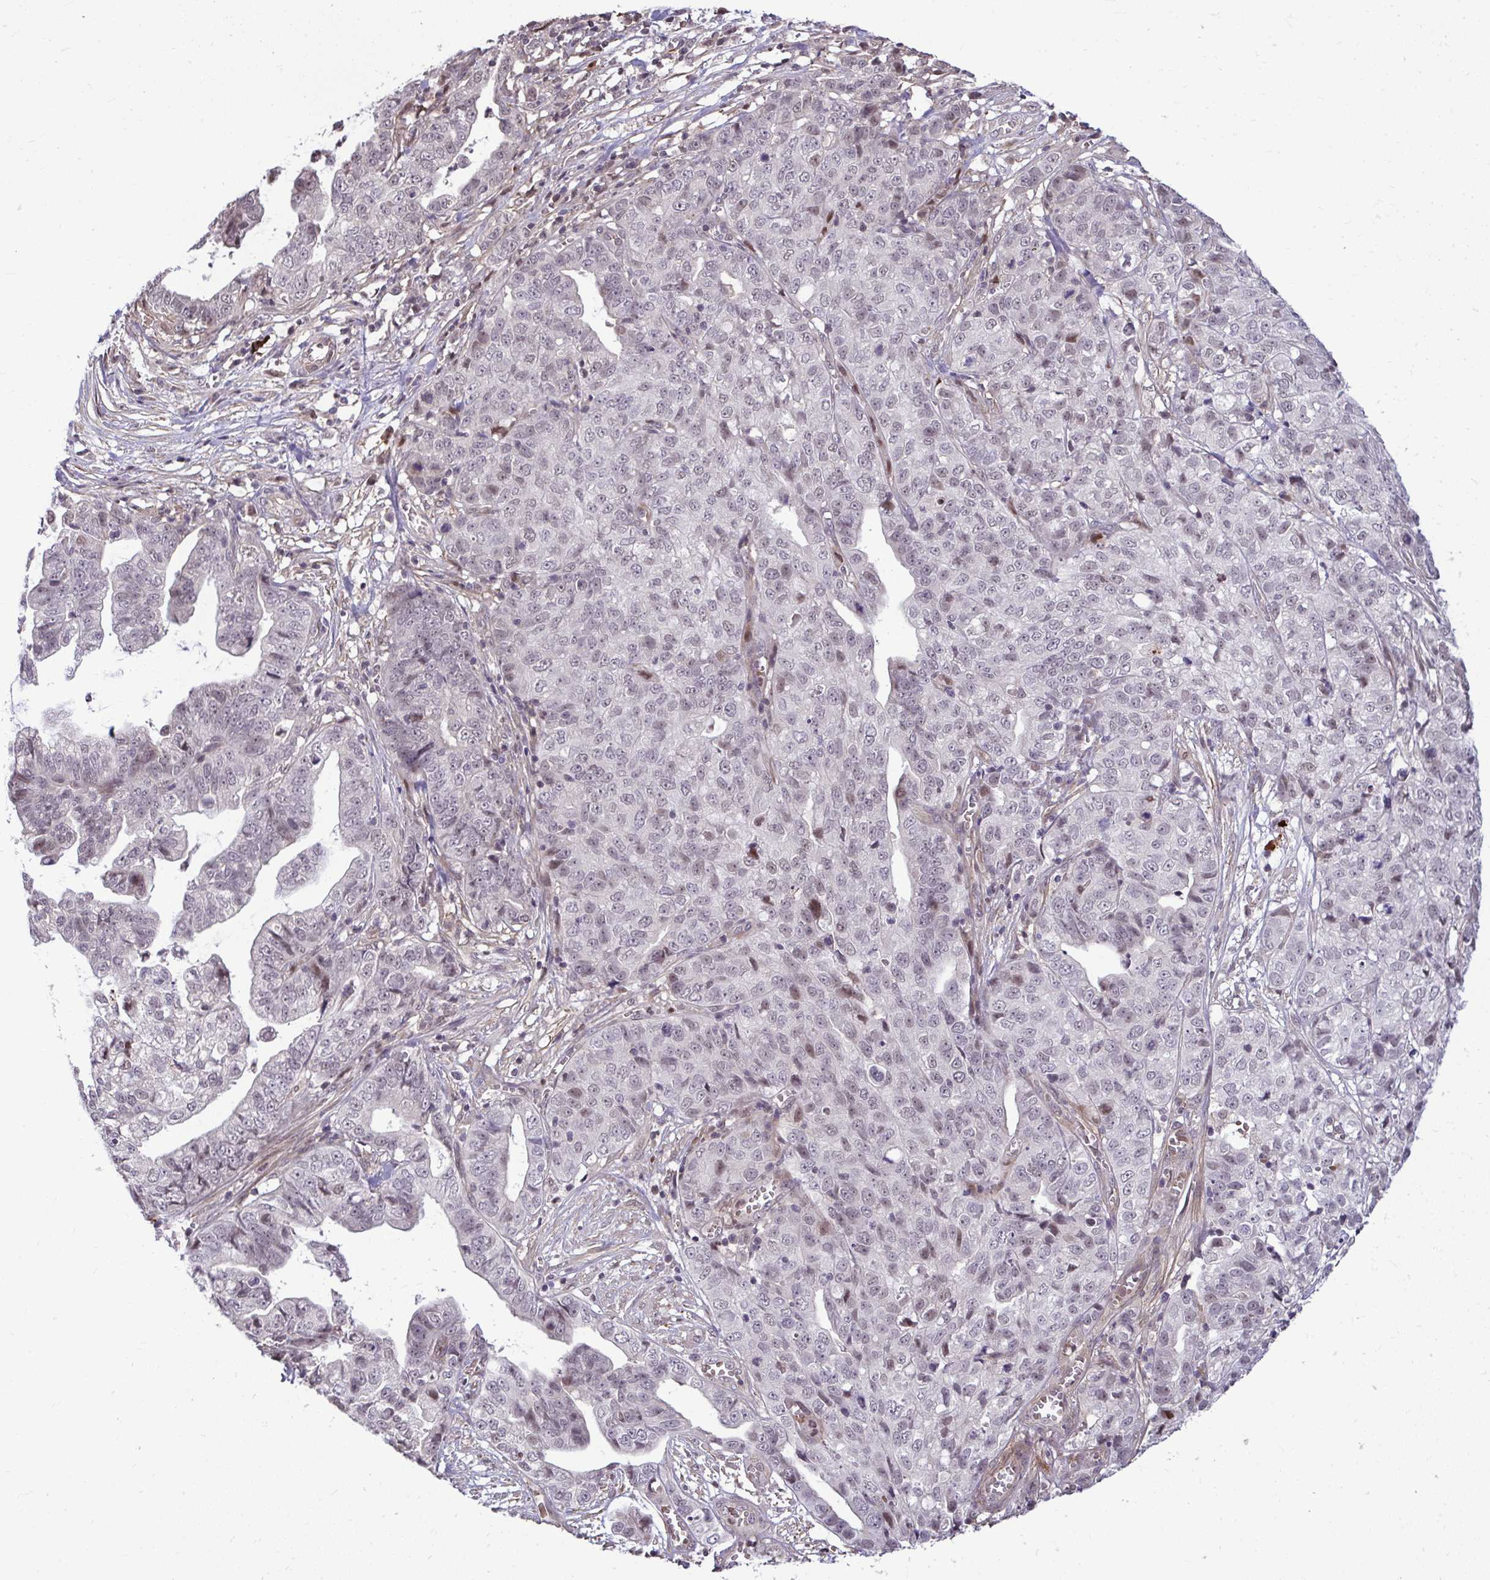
{"staining": {"intensity": "moderate", "quantity": "<25%", "location": "nuclear"}, "tissue": "stomach cancer", "cell_type": "Tumor cells", "image_type": "cancer", "snomed": [{"axis": "morphology", "description": "Adenocarcinoma, NOS"}, {"axis": "topography", "description": "Stomach, upper"}], "caption": "Protein analysis of stomach cancer tissue exhibits moderate nuclear staining in about <25% of tumor cells.", "gene": "ZSCAN9", "patient": {"sex": "female", "age": 67}}